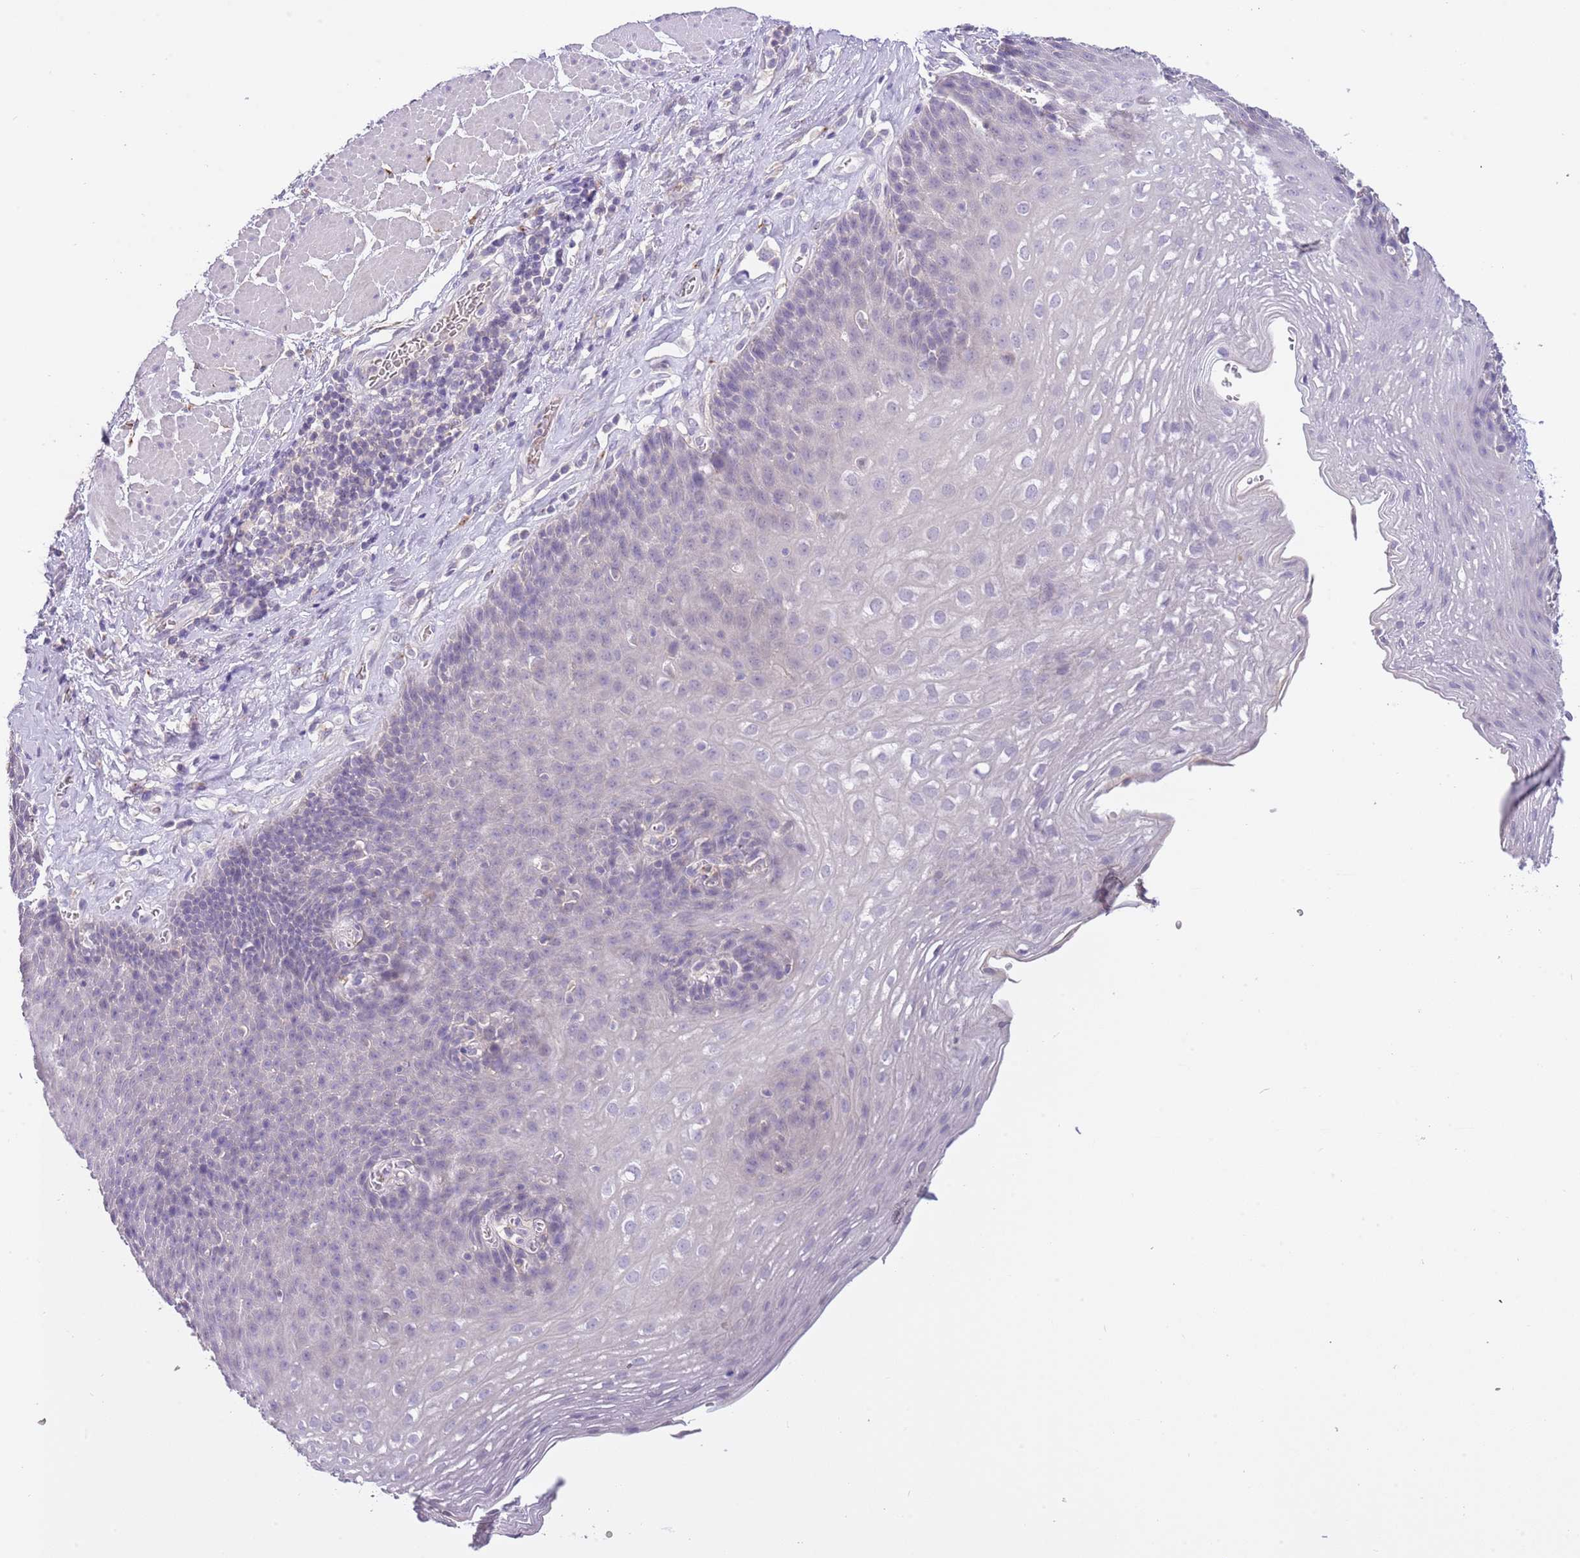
{"staining": {"intensity": "negative", "quantity": "none", "location": "none"}, "tissue": "esophagus", "cell_type": "Squamous epithelial cells", "image_type": "normal", "snomed": [{"axis": "morphology", "description": "Normal tissue, NOS"}, {"axis": "topography", "description": "Esophagus"}], "caption": "Squamous epithelial cells are negative for brown protein staining in normal esophagus. Brightfield microscopy of IHC stained with DAB (brown) and hematoxylin (blue), captured at high magnification.", "gene": "CFAP73", "patient": {"sex": "female", "age": 66}}